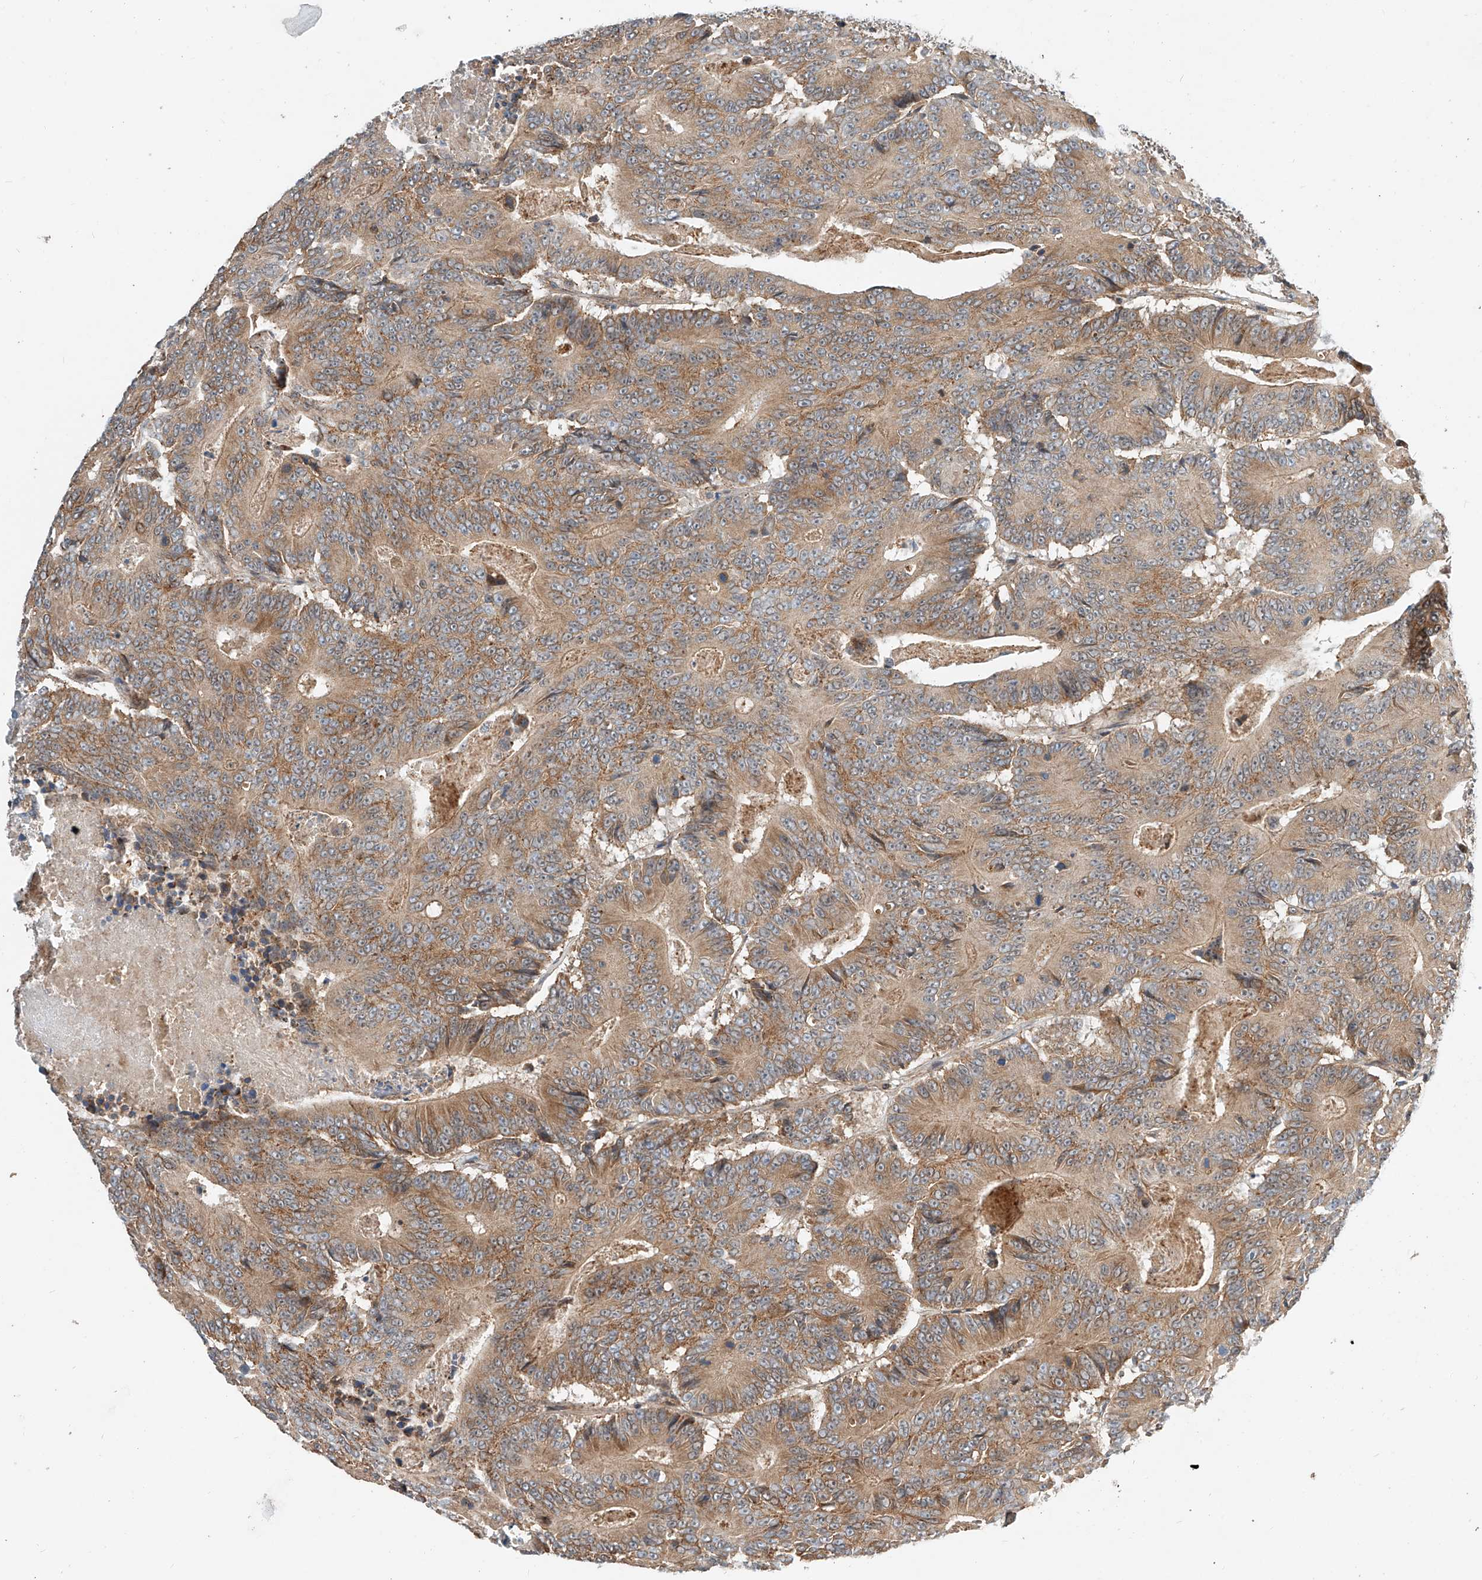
{"staining": {"intensity": "moderate", "quantity": ">75%", "location": "cytoplasmic/membranous"}, "tissue": "colorectal cancer", "cell_type": "Tumor cells", "image_type": "cancer", "snomed": [{"axis": "morphology", "description": "Adenocarcinoma, NOS"}, {"axis": "topography", "description": "Colon"}], "caption": "Immunohistochemistry (IHC) photomicrograph of neoplastic tissue: human colorectal cancer (adenocarcinoma) stained using immunohistochemistry displays medium levels of moderate protein expression localized specifically in the cytoplasmic/membranous of tumor cells, appearing as a cytoplasmic/membranous brown color.", "gene": "CPAMD8", "patient": {"sex": "male", "age": 83}}